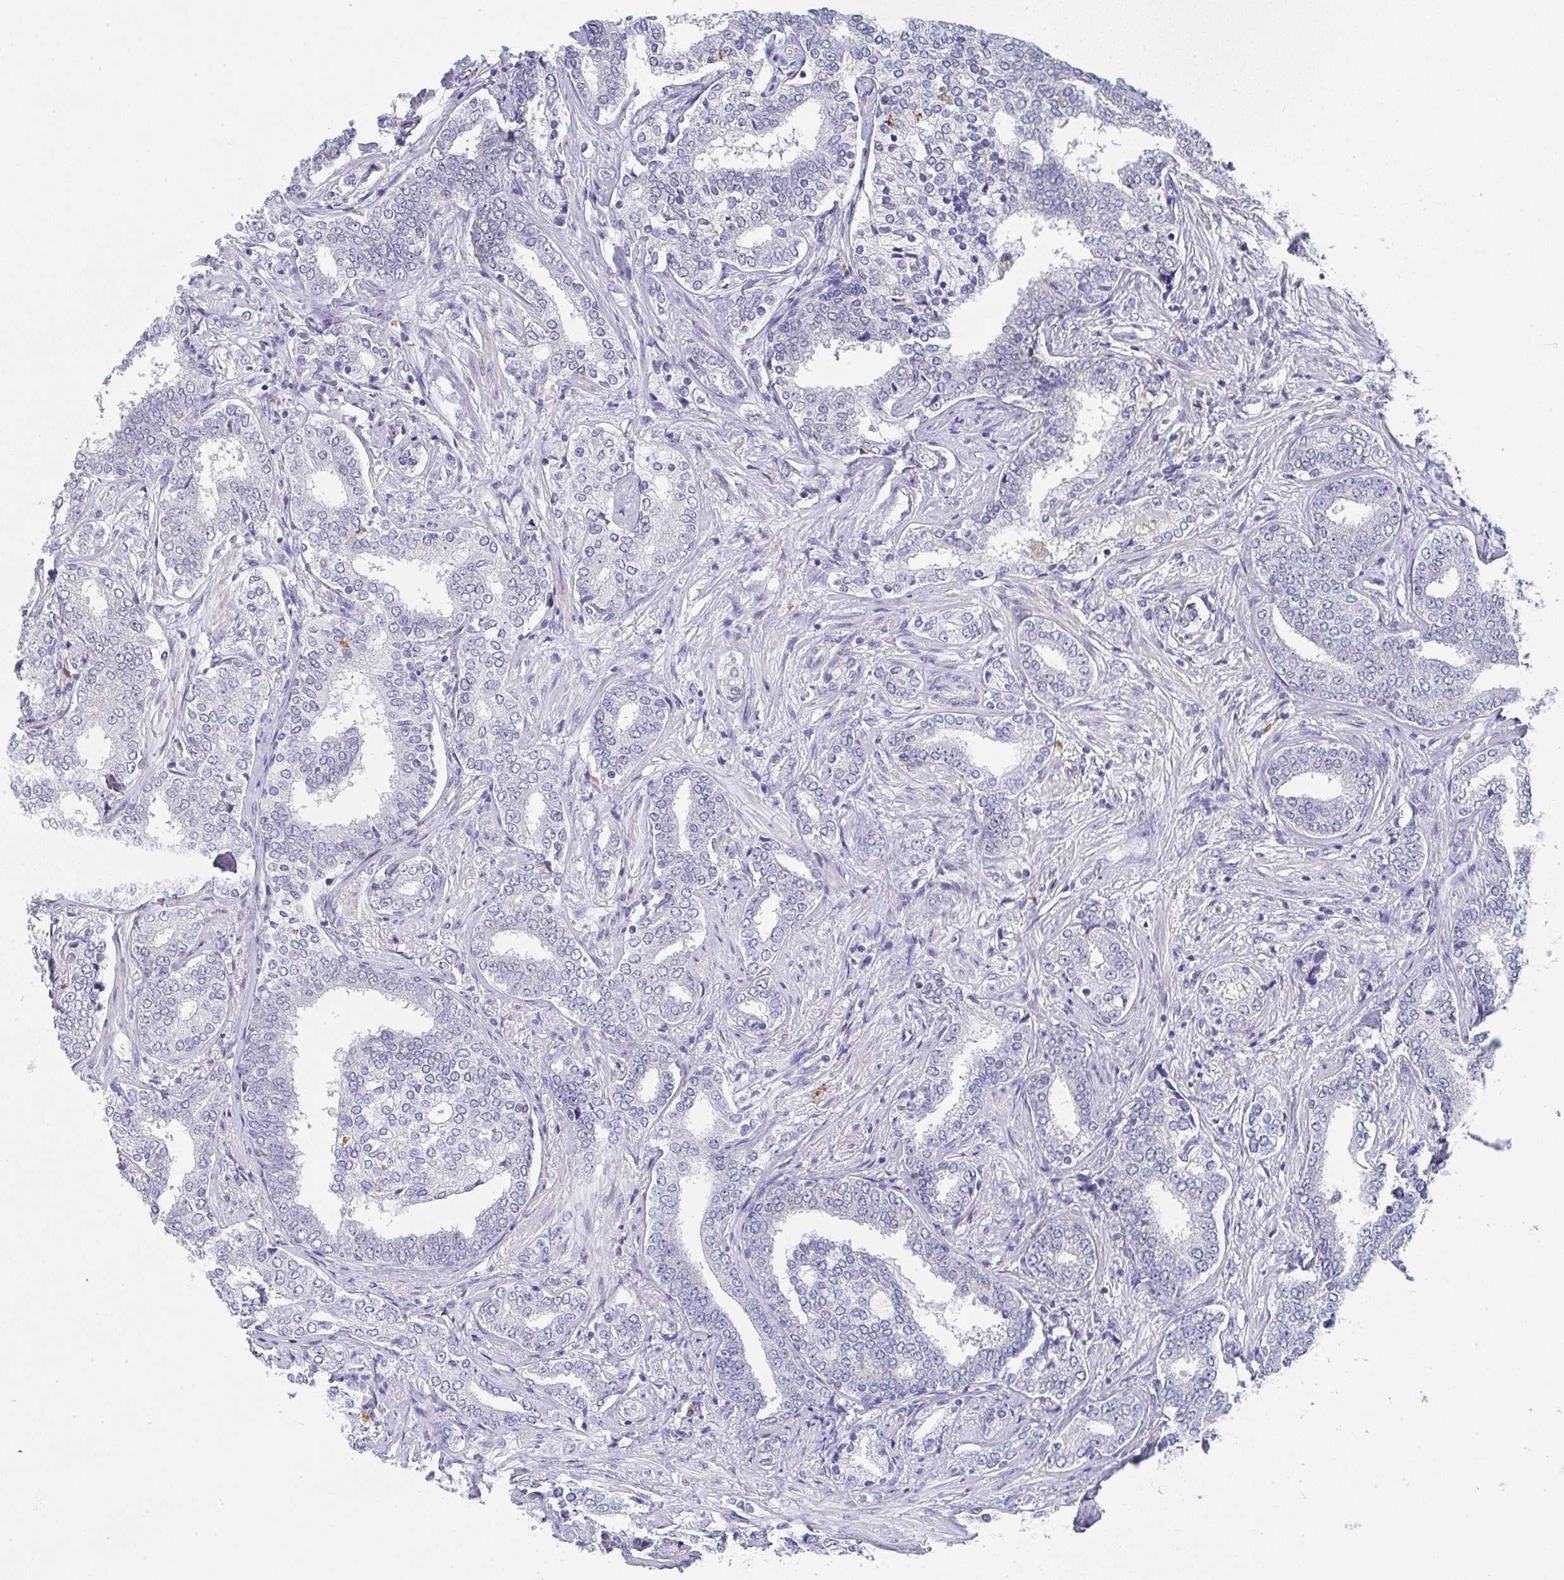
{"staining": {"intensity": "negative", "quantity": "none", "location": "none"}, "tissue": "prostate cancer", "cell_type": "Tumor cells", "image_type": "cancer", "snomed": [{"axis": "morphology", "description": "Adenocarcinoma, High grade"}, {"axis": "topography", "description": "Prostate"}], "caption": "This is an immunohistochemistry histopathology image of prostate adenocarcinoma (high-grade). There is no expression in tumor cells.", "gene": "NCF1", "patient": {"sex": "male", "age": 72}}